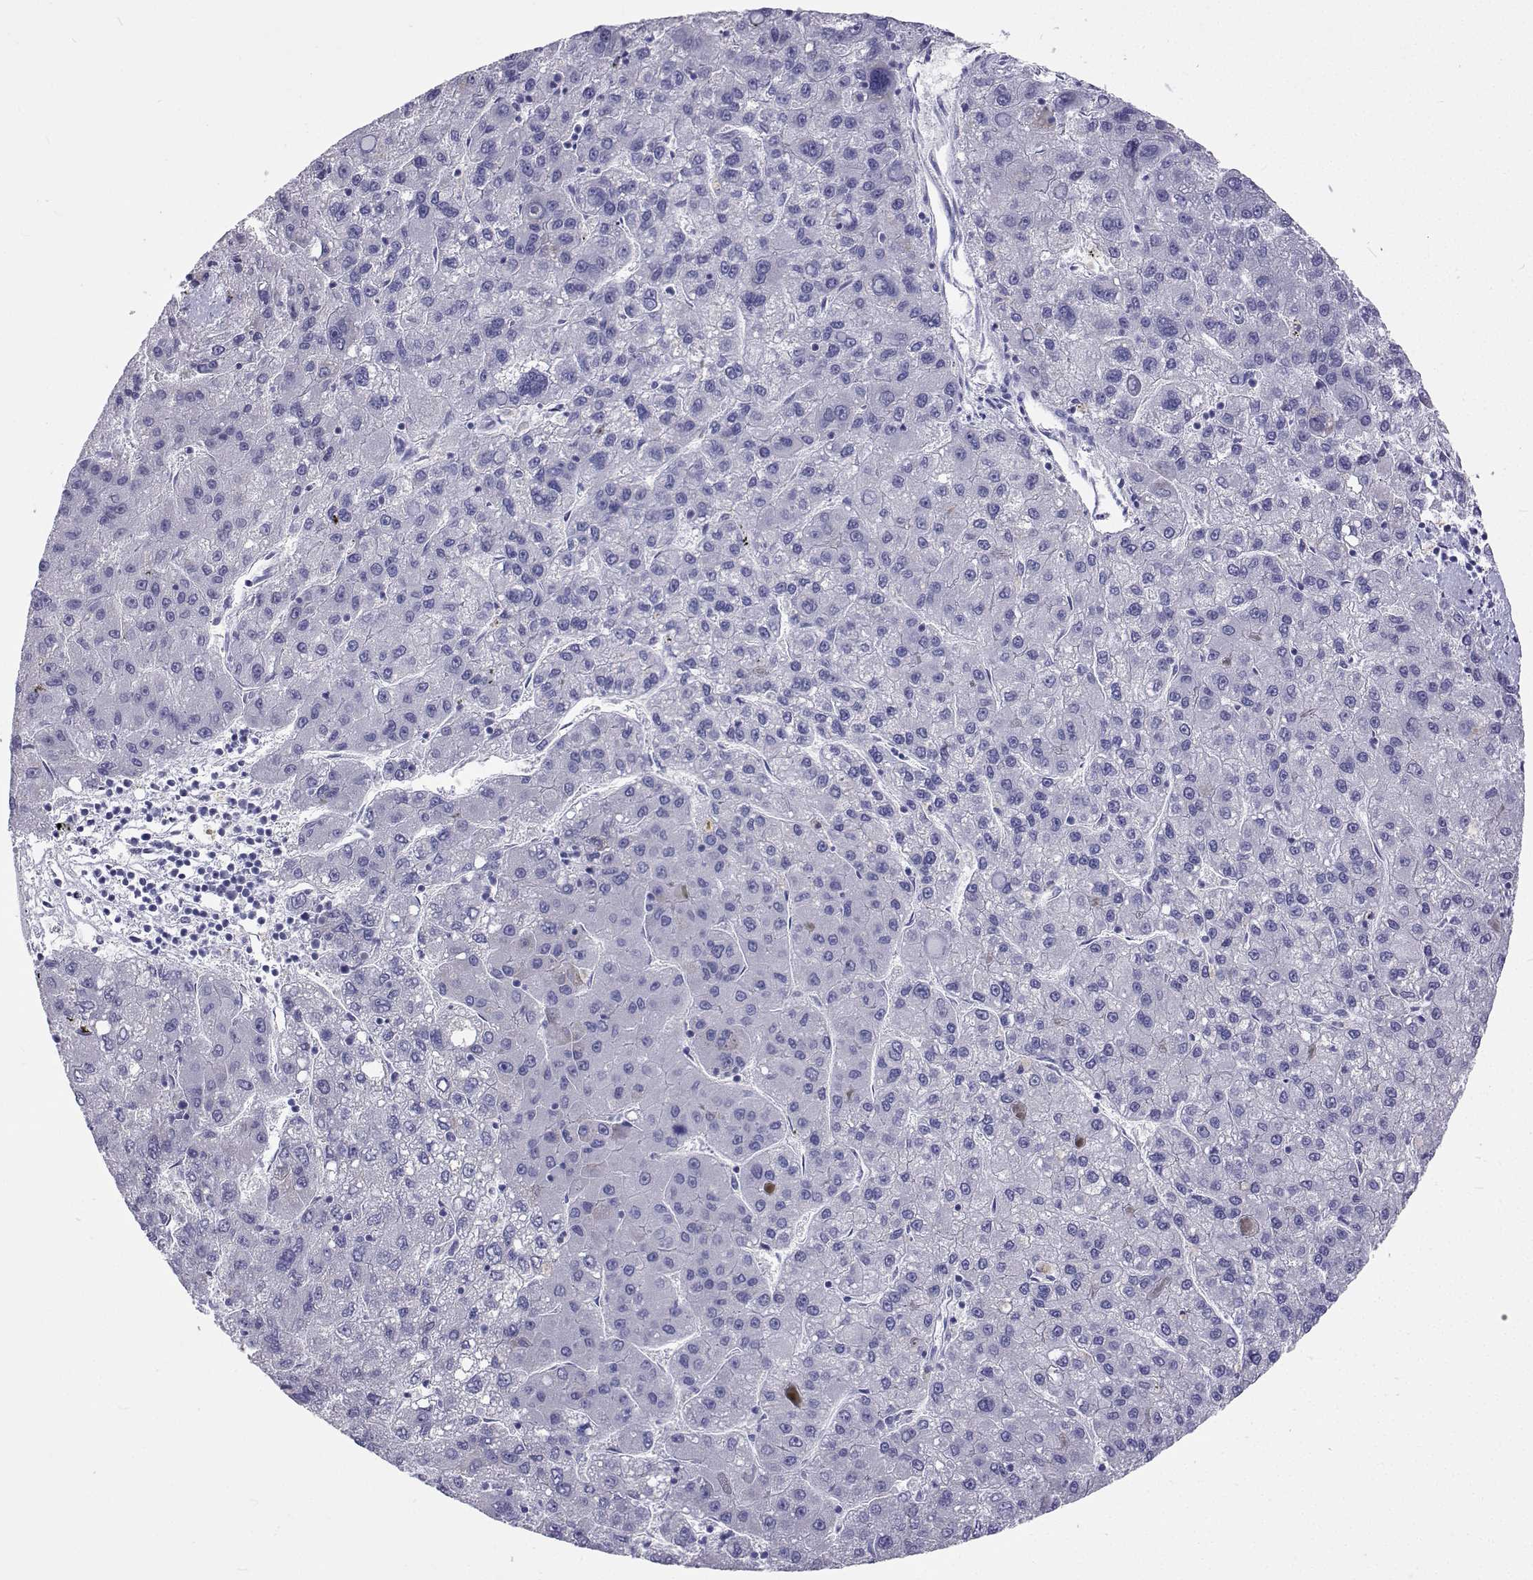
{"staining": {"intensity": "negative", "quantity": "none", "location": "none"}, "tissue": "liver cancer", "cell_type": "Tumor cells", "image_type": "cancer", "snomed": [{"axis": "morphology", "description": "Carcinoma, Hepatocellular, NOS"}, {"axis": "topography", "description": "Liver"}], "caption": "An image of human liver cancer is negative for staining in tumor cells.", "gene": "UMODL1", "patient": {"sex": "female", "age": 82}}